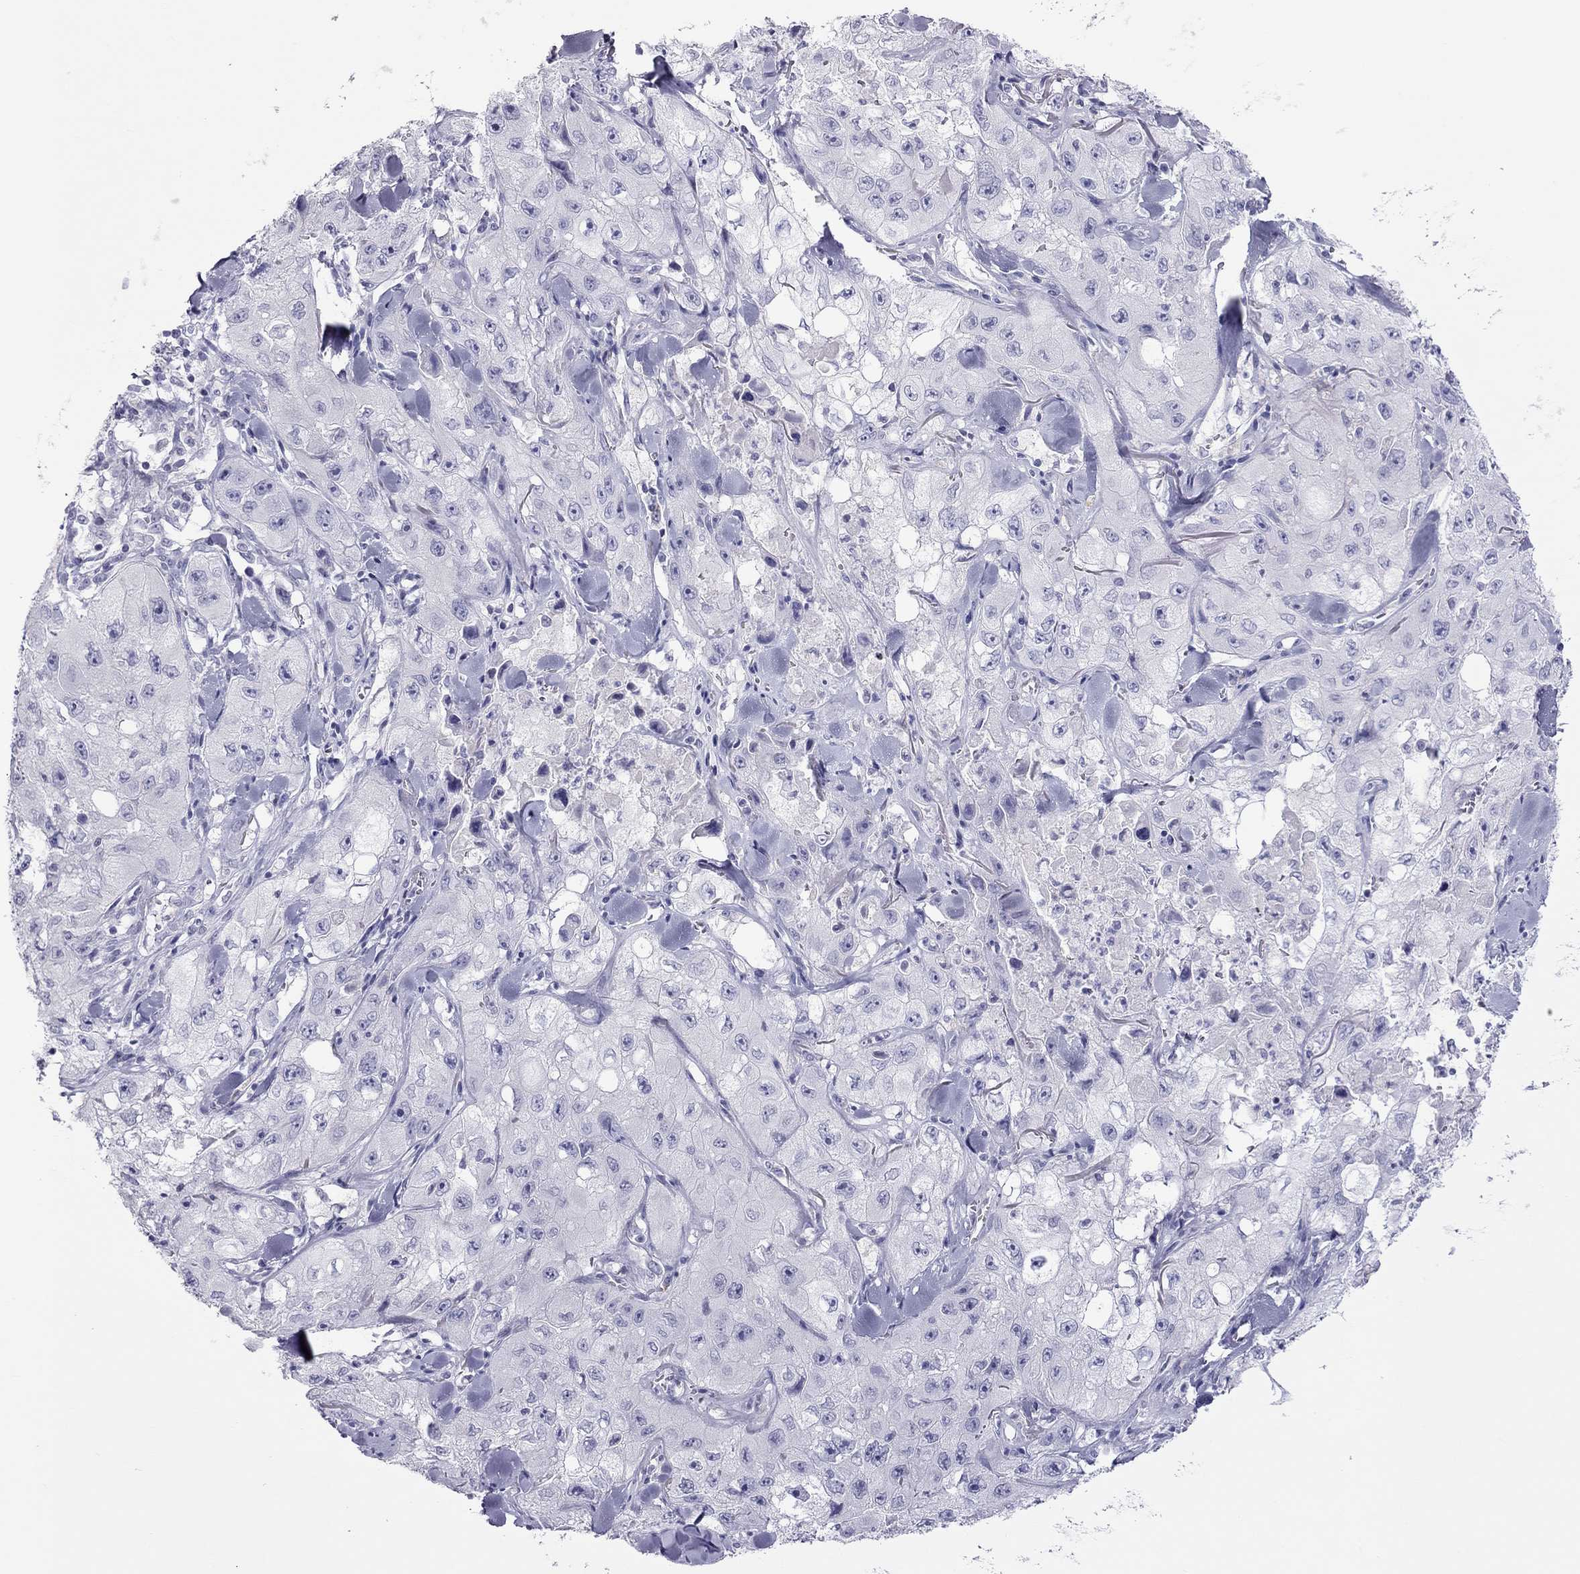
{"staining": {"intensity": "negative", "quantity": "none", "location": "none"}, "tissue": "skin cancer", "cell_type": "Tumor cells", "image_type": "cancer", "snomed": [{"axis": "morphology", "description": "Squamous cell carcinoma, NOS"}, {"axis": "topography", "description": "Skin"}, {"axis": "topography", "description": "Subcutis"}], "caption": "Immunohistochemistry of human squamous cell carcinoma (skin) demonstrates no expression in tumor cells. Brightfield microscopy of immunohistochemistry (IHC) stained with DAB (3,3'-diaminobenzidine) (brown) and hematoxylin (blue), captured at high magnification.", "gene": "TEX14", "patient": {"sex": "male", "age": 73}}